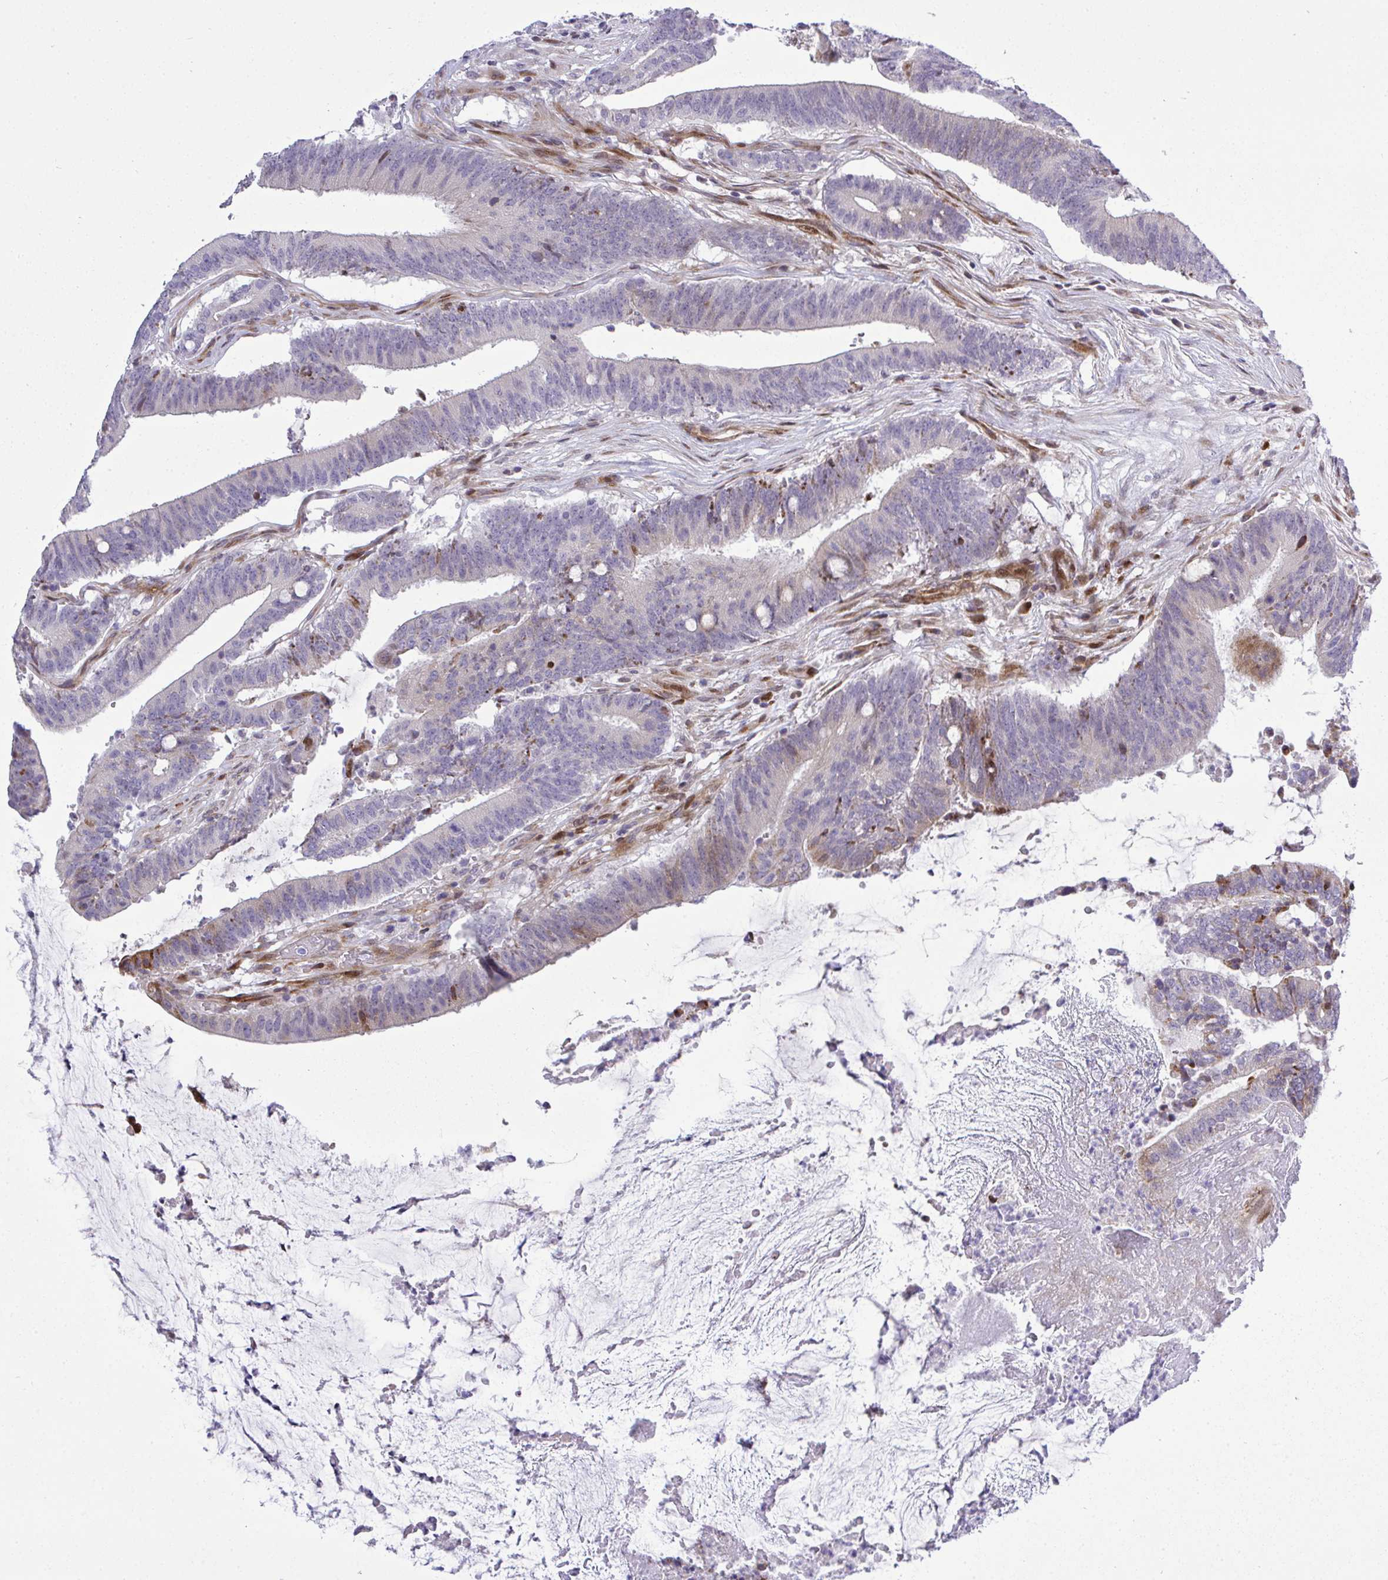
{"staining": {"intensity": "weak", "quantity": "<25%", "location": "cytoplasmic/membranous"}, "tissue": "colorectal cancer", "cell_type": "Tumor cells", "image_type": "cancer", "snomed": [{"axis": "morphology", "description": "Adenocarcinoma, NOS"}, {"axis": "topography", "description": "Colon"}], "caption": "There is no significant staining in tumor cells of adenocarcinoma (colorectal).", "gene": "CASTOR2", "patient": {"sex": "female", "age": 43}}